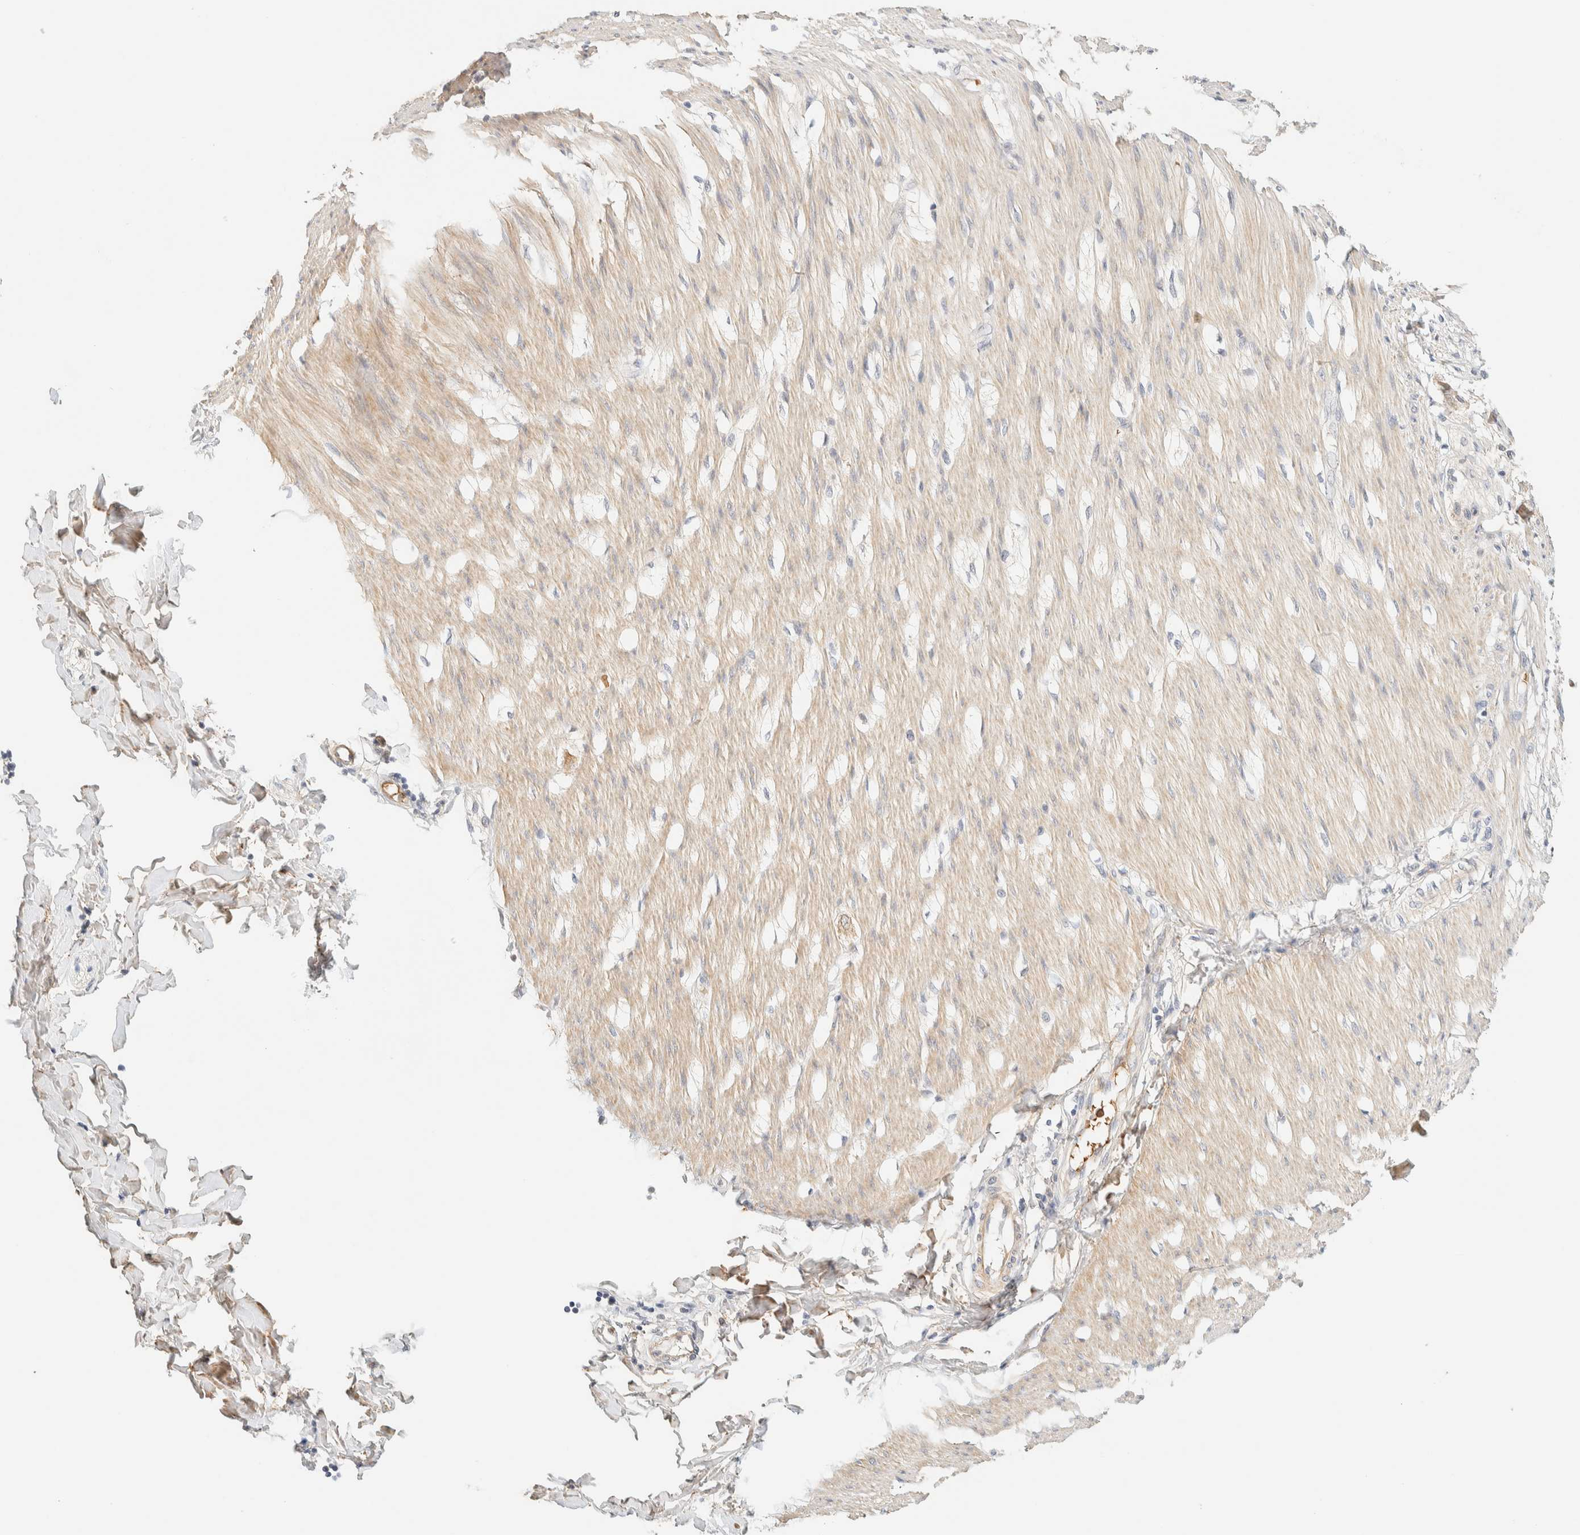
{"staining": {"intensity": "weak", "quantity": "25%-75%", "location": "cytoplasmic/membranous"}, "tissue": "smooth muscle", "cell_type": "Smooth muscle cells", "image_type": "normal", "snomed": [{"axis": "morphology", "description": "Normal tissue, NOS"}, {"axis": "morphology", "description": "Adenocarcinoma, NOS"}, {"axis": "topography", "description": "Smooth muscle"}, {"axis": "topography", "description": "Colon"}], "caption": "Smooth muscle stained with immunohistochemistry demonstrates weak cytoplasmic/membranous positivity in approximately 25%-75% of smooth muscle cells.", "gene": "TNK1", "patient": {"sex": "male", "age": 14}}